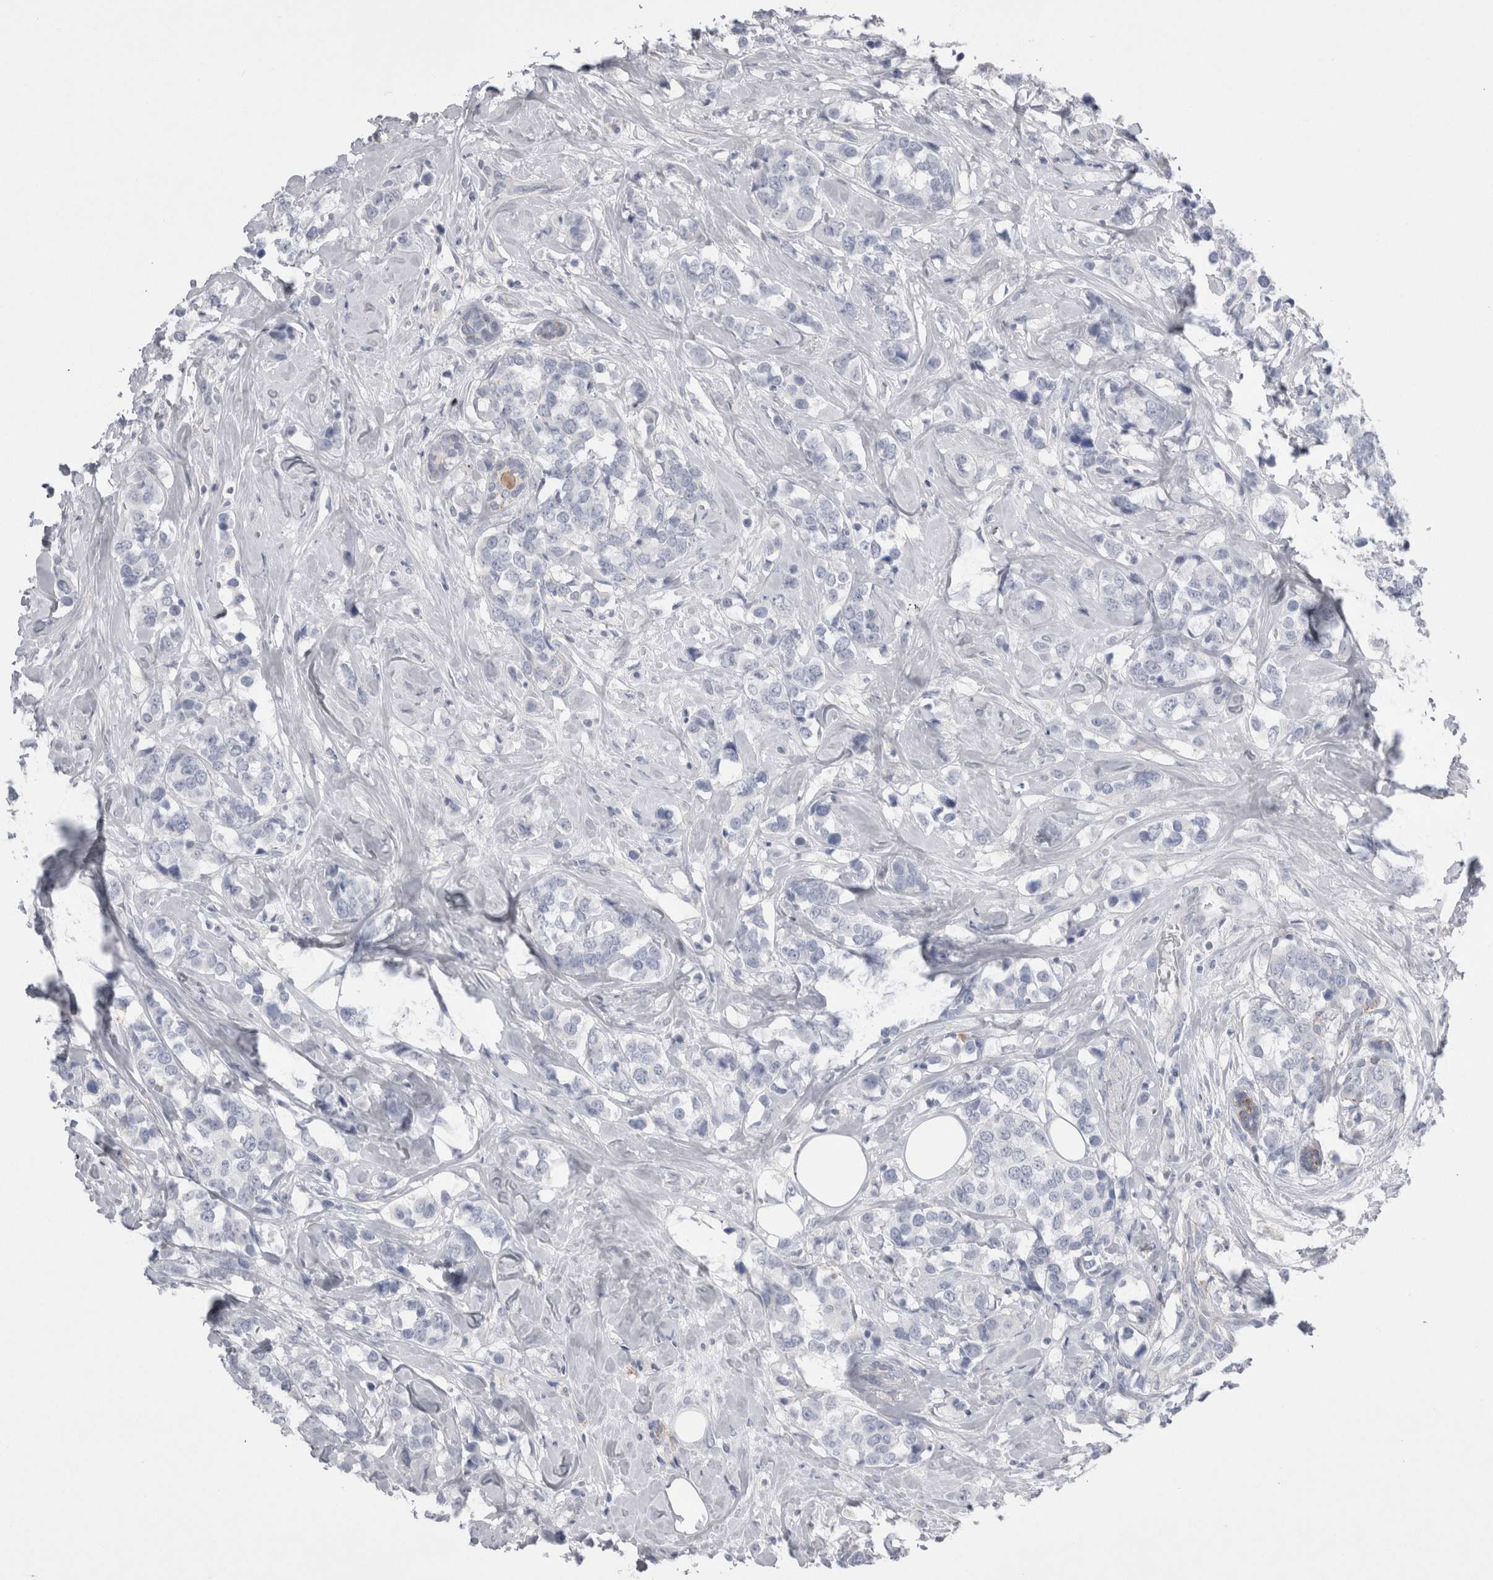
{"staining": {"intensity": "negative", "quantity": "none", "location": "none"}, "tissue": "breast cancer", "cell_type": "Tumor cells", "image_type": "cancer", "snomed": [{"axis": "morphology", "description": "Lobular carcinoma"}, {"axis": "topography", "description": "Breast"}], "caption": "High magnification brightfield microscopy of breast cancer (lobular carcinoma) stained with DAB (brown) and counterstained with hematoxylin (blue): tumor cells show no significant expression.", "gene": "EPDR1", "patient": {"sex": "female", "age": 59}}